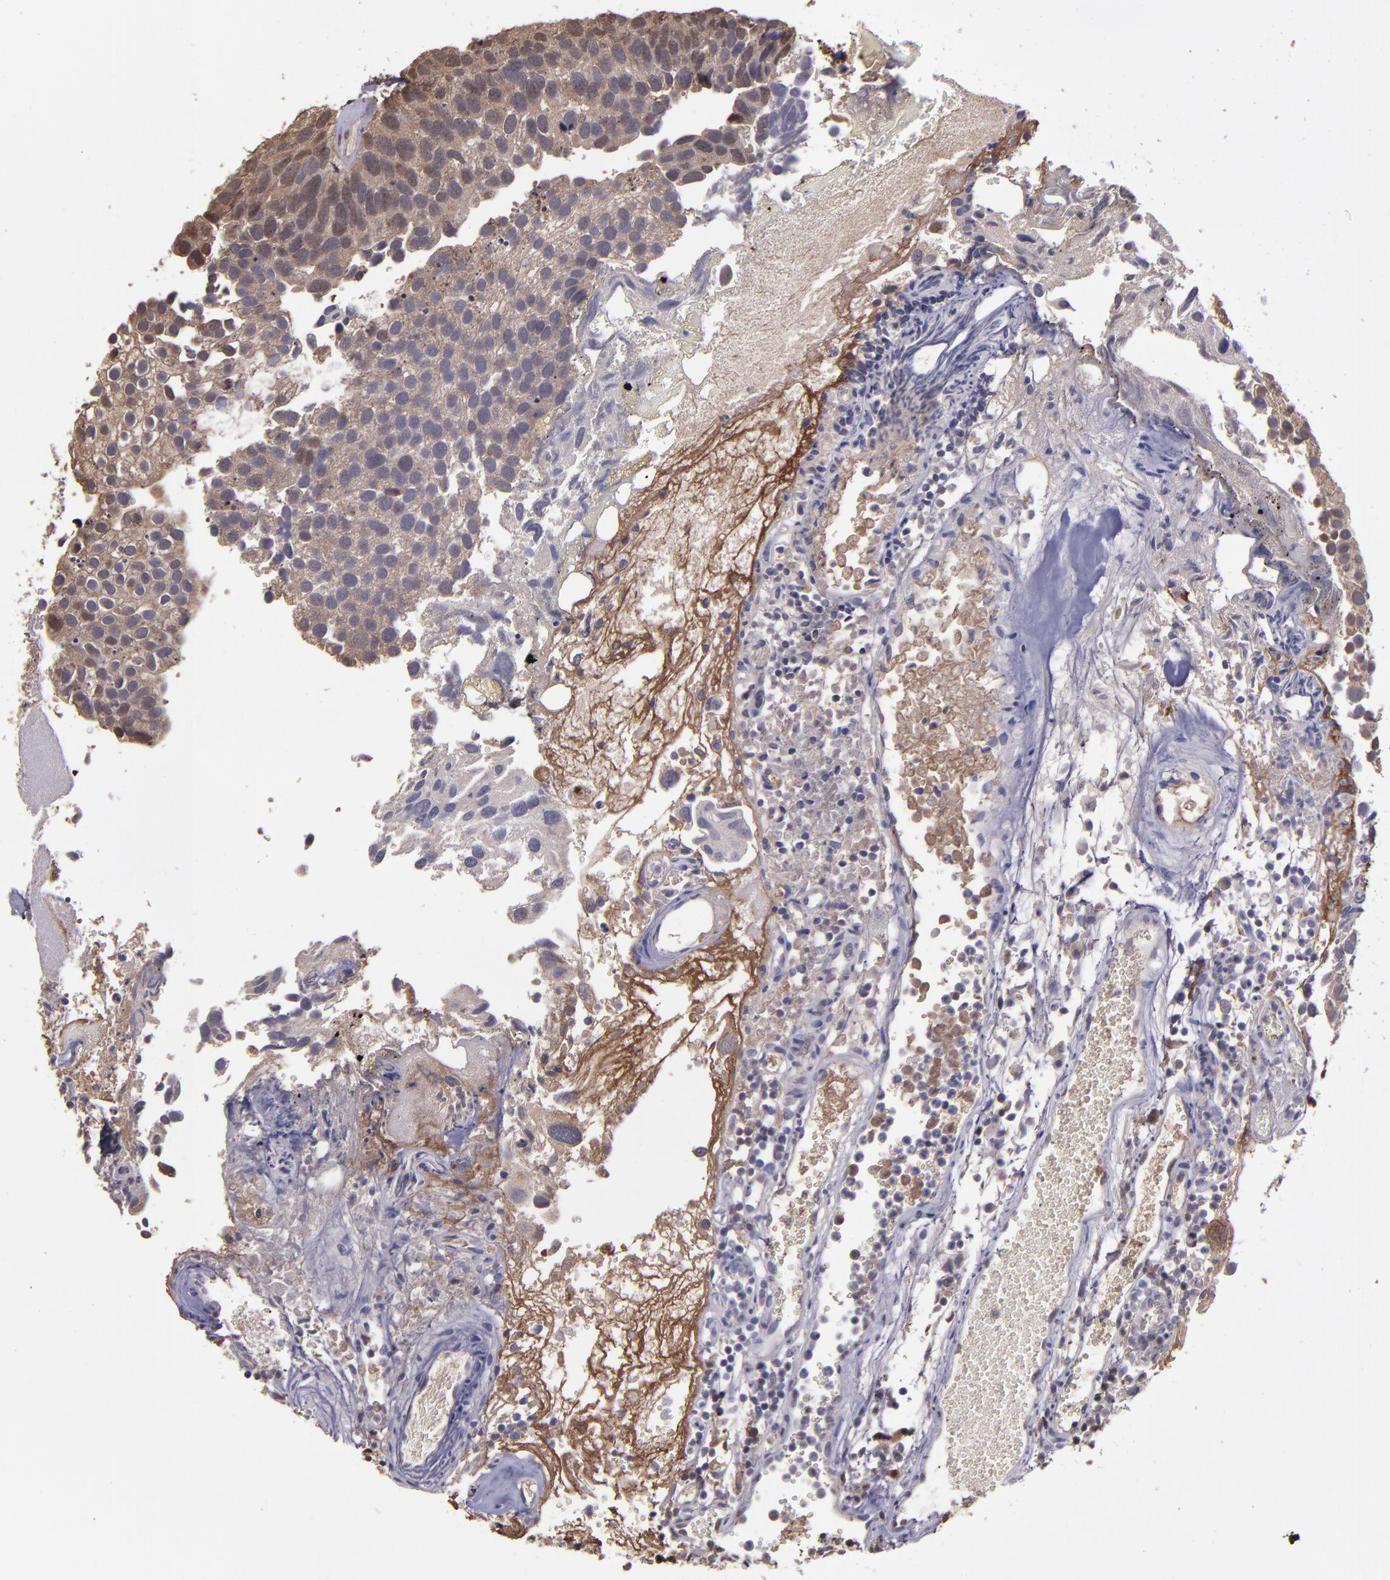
{"staining": {"intensity": "weak", "quantity": "25%-75%", "location": "cytoplasmic/membranous"}, "tissue": "urothelial cancer", "cell_type": "Tumor cells", "image_type": "cancer", "snomed": [{"axis": "morphology", "description": "Urothelial carcinoma, High grade"}, {"axis": "topography", "description": "Urinary bladder"}], "caption": "Tumor cells exhibit weak cytoplasmic/membranous staining in about 25%-75% of cells in urothelial carcinoma (high-grade). The protein is stained brown, and the nuclei are stained in blue (DAB IHC with brightfield microscopy, high magnification).", "gene": "SERPINF2", "patient": {"sex": "male", "age": 72}}